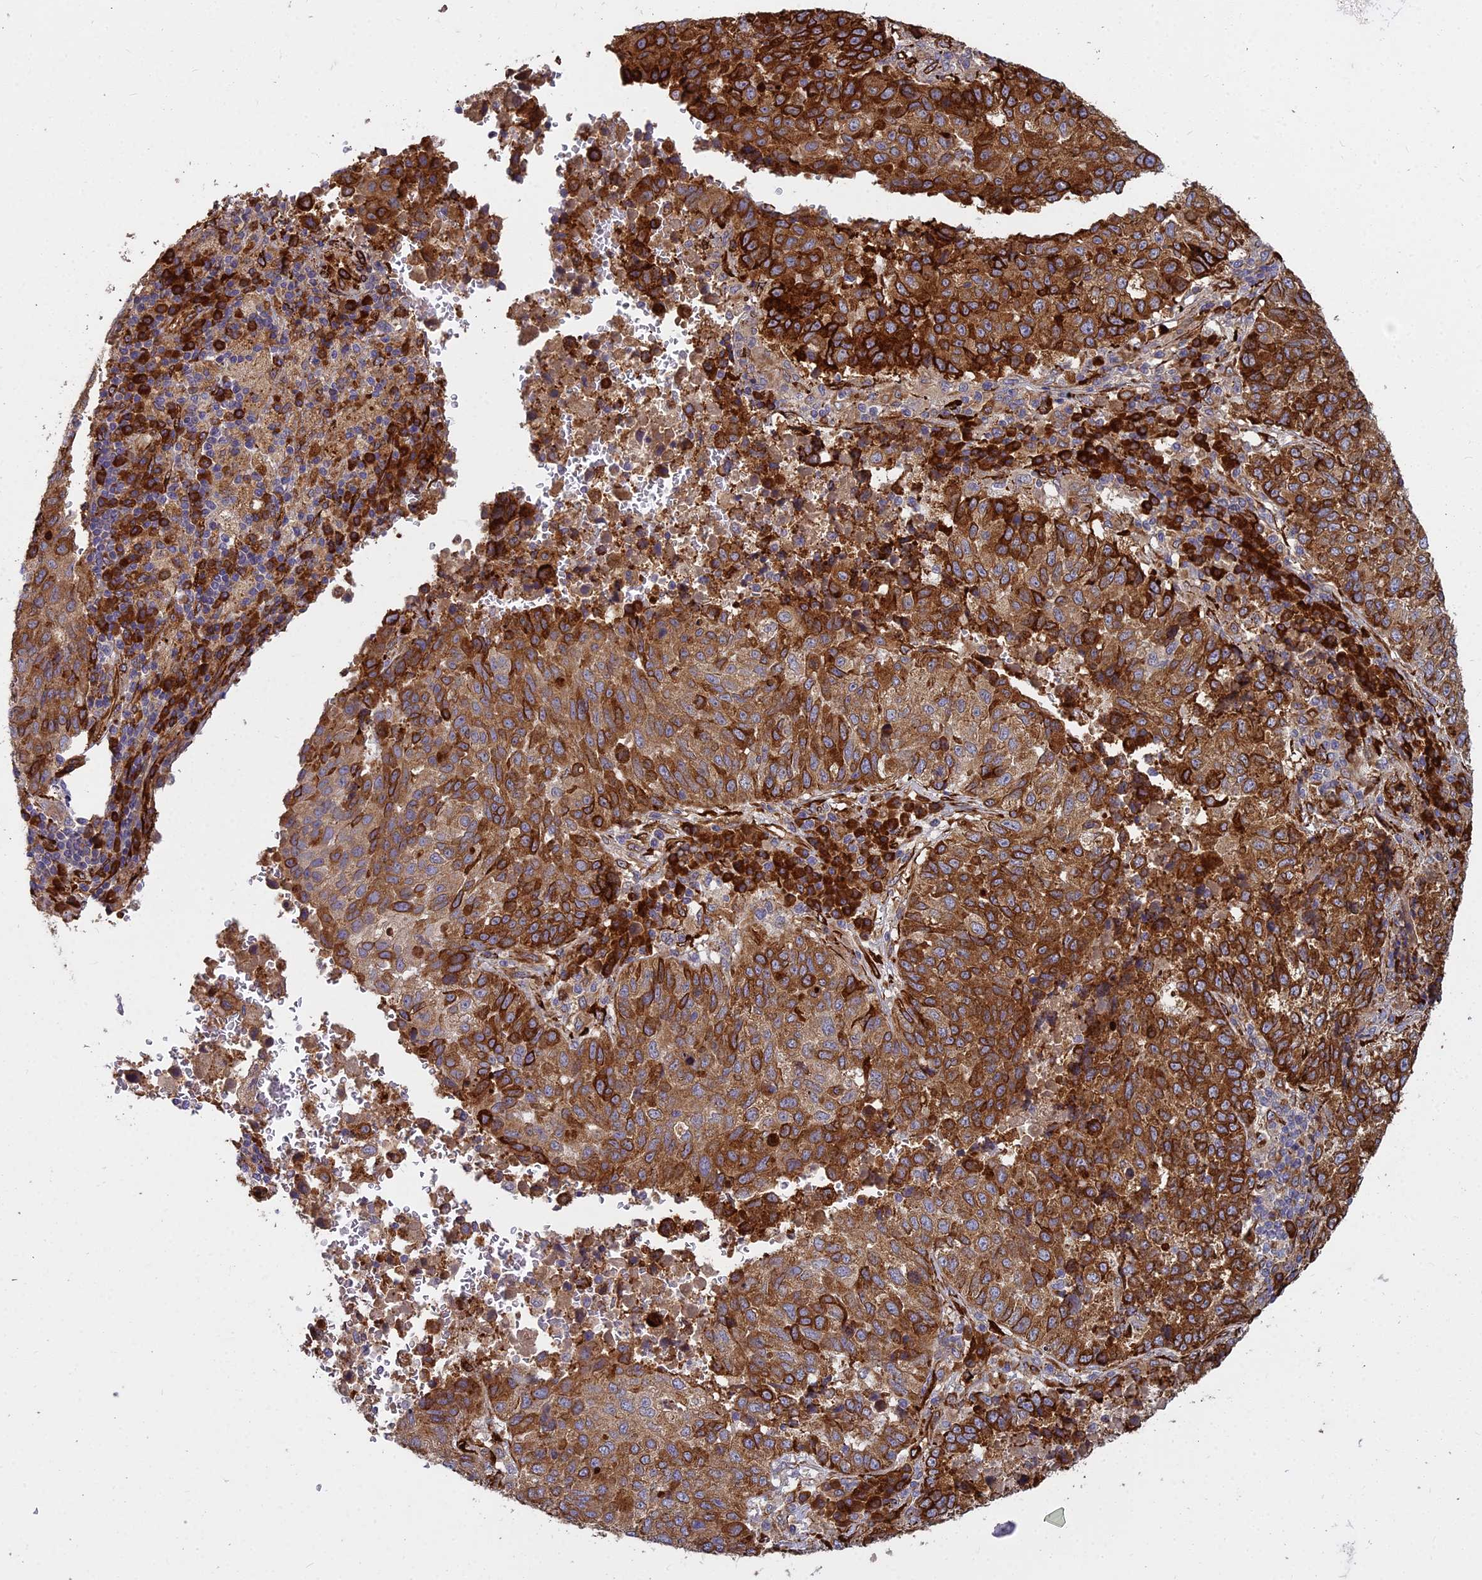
{"staining": {"intensity": "strong", "quantity": ">75%", "location": "cytoplasmic/membranous"}, "tissue": "lung cancer", "cell_type": "Tumor cells", "image_type": "cancer", "snomed": [{"axis": "morphology", "description": "Squamous cell carcinoma, NOS"}, {"axis": "topography", "description": "Lung"}], "caption": "Lung cancer (squamous cell carcinoma) stained with a protein marker demonstrates strong staining in tumor cells.", "gene": "NDUFAF7", "patient": {"sex": "male", "age": 73}}